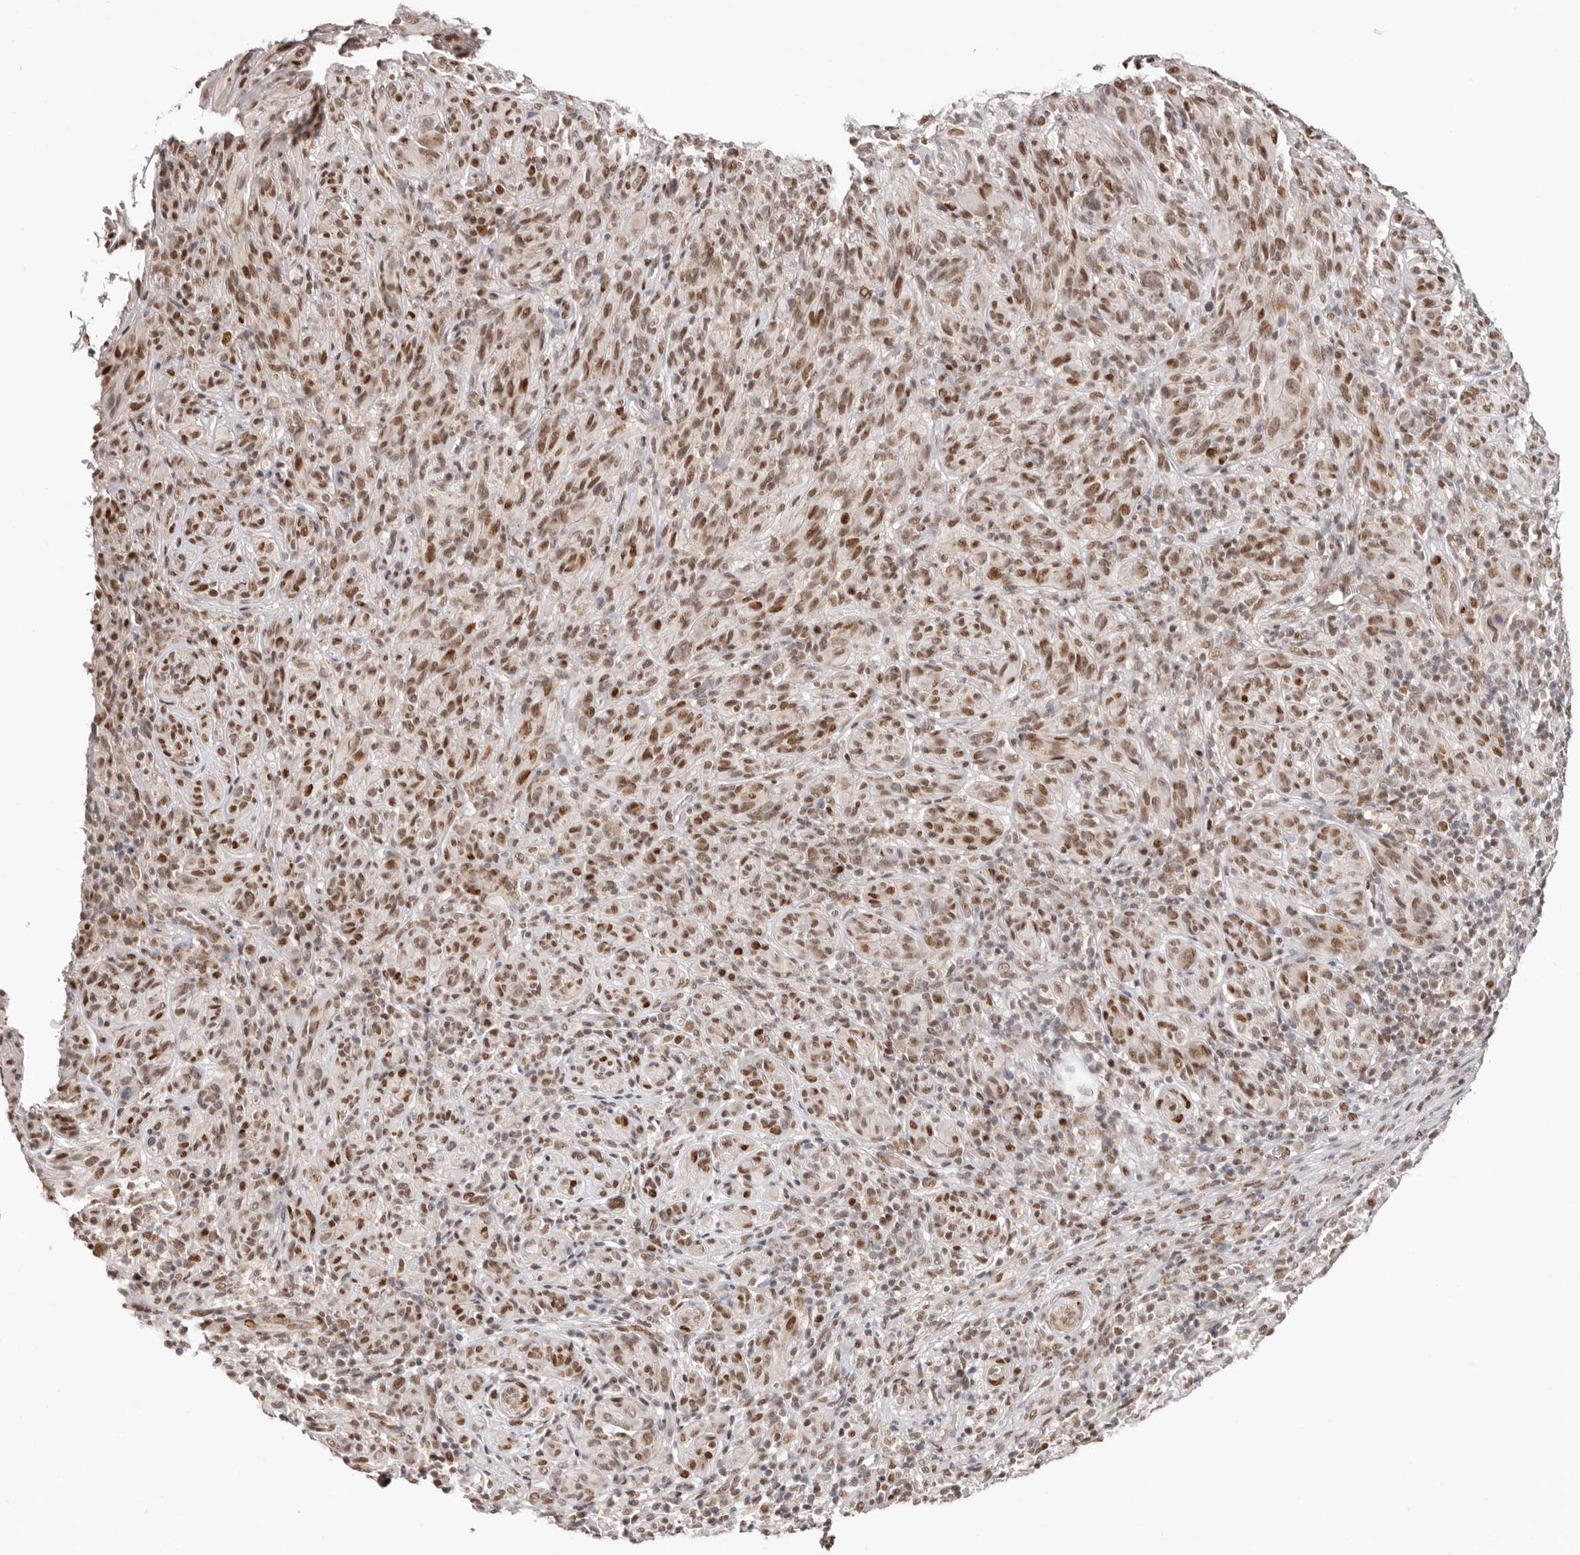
{"staining": {"intensity": "moderate", "quantity": ">75%", "location": "nuclear"}, "tissue": "melanoma", "cell_type": "Tumor cells", "image_type": "cancer", "snomed": [{"axis": "morphology", "description": "Malignant melanoma, NOS"}, {"axis": "topography", "description": "Skin of head"}], "caption": "A photomicrograph showing moderate nuclear staining in about >75% of tumor cells in melanoma, as visualized by brown immunohistochemical staining.", "gene": "SMAD7", "patient": {"sex": "male", "age": 96}}